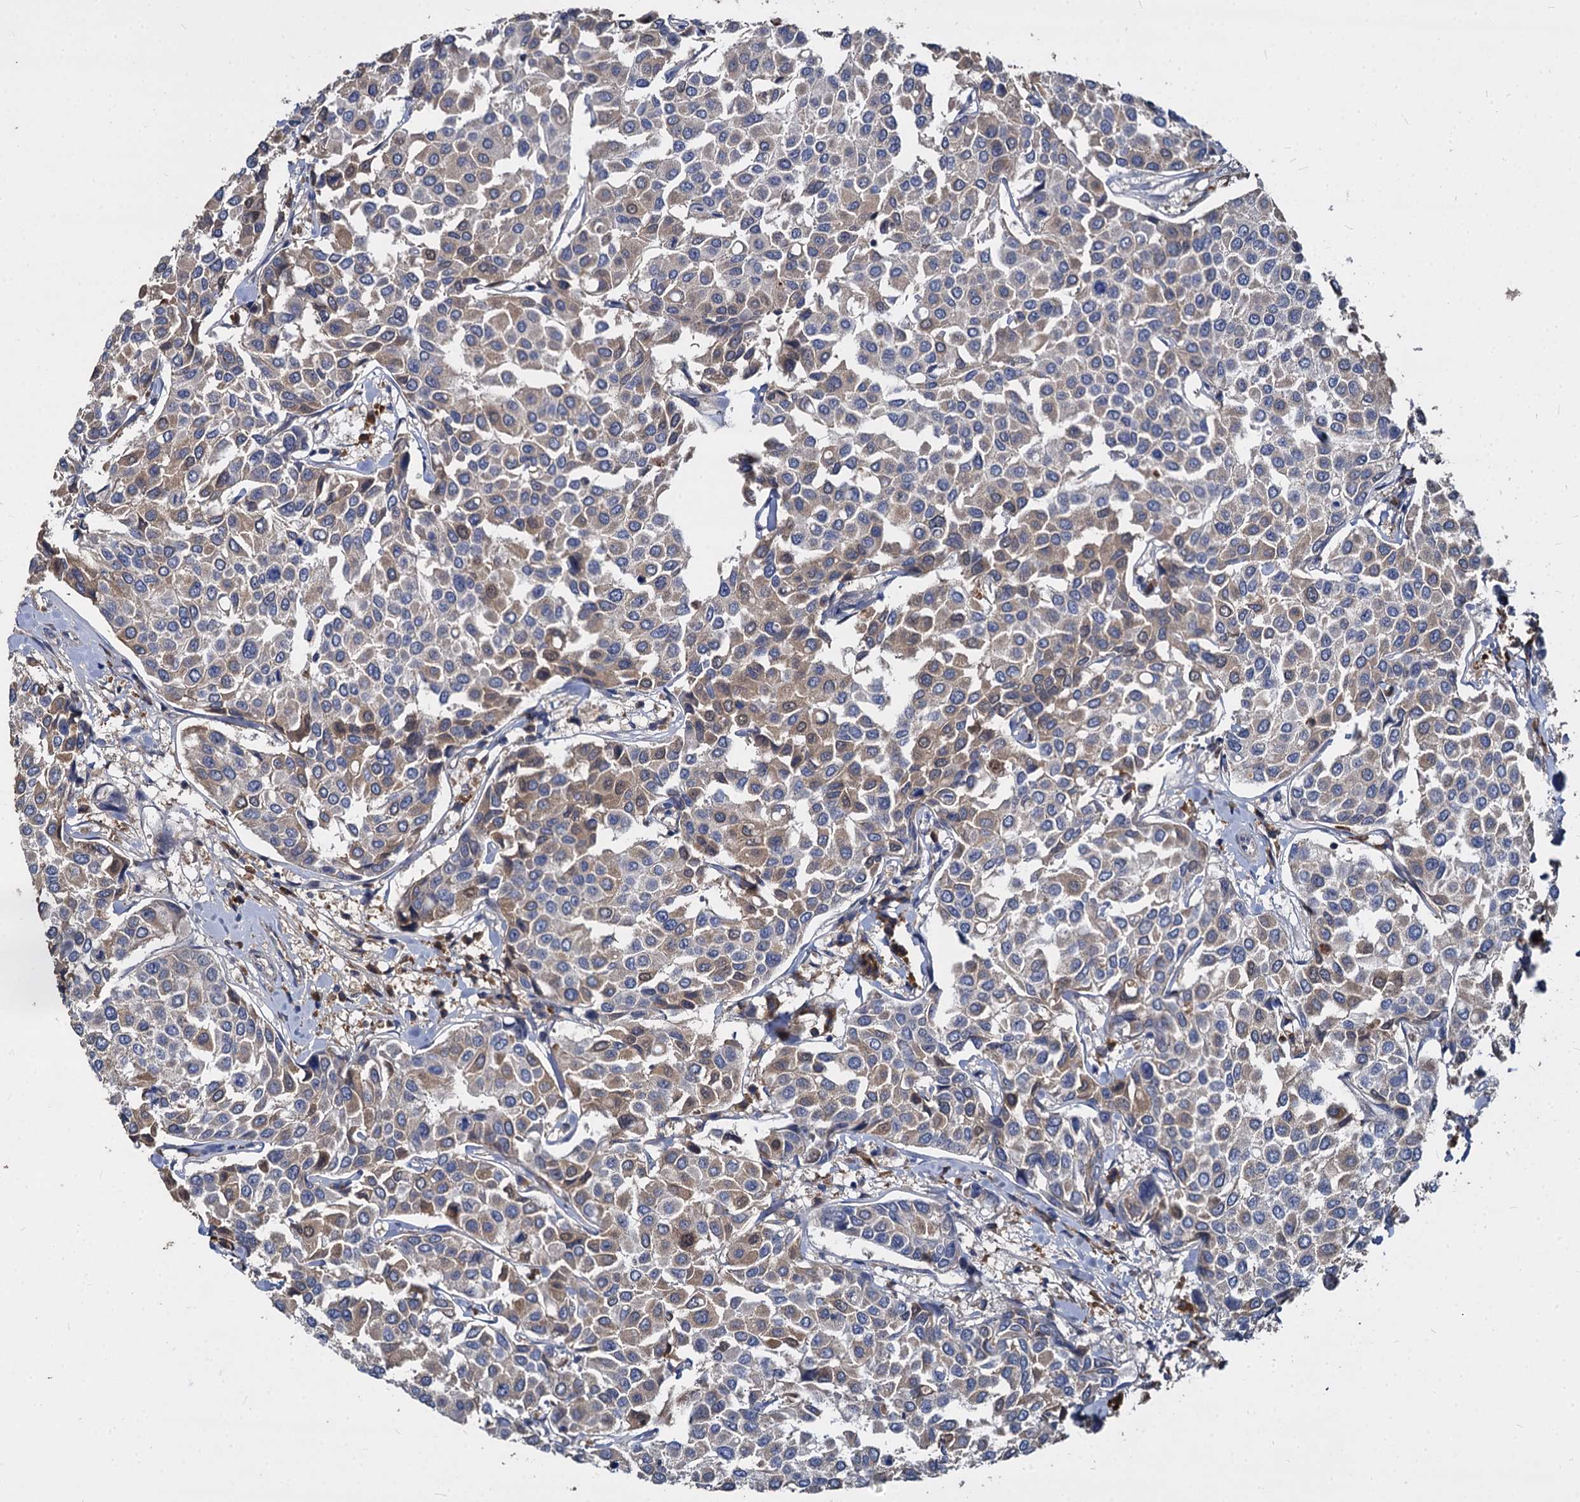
{"staining": {"intensity": "weak", "quantity": "25%-75%", "location": "cytoplasmic/membranous"}, "tissue": "breast cancer", "cell_type": "Tumor cells", "image_type": "cancer", "snomed": [{"axis": "morphology", "description": "Duct carcinoma"}, {"axis": "topography", "description": "Breast"}], "caption": "Immunohistochemistry (IHC) staining of breast cancer, which shows low levels of weak cytoplasmic/membranous positivity in about 25%-75% of tumor cells indicating weak cytoplasmic/membranous protein expression. The staining was performed using DAB (brown) for protein detection and nuclei were counterstained in hematoxylin (blue).", "gene": "CCDC184", "patient": {"sex": "female", "age": 55}}